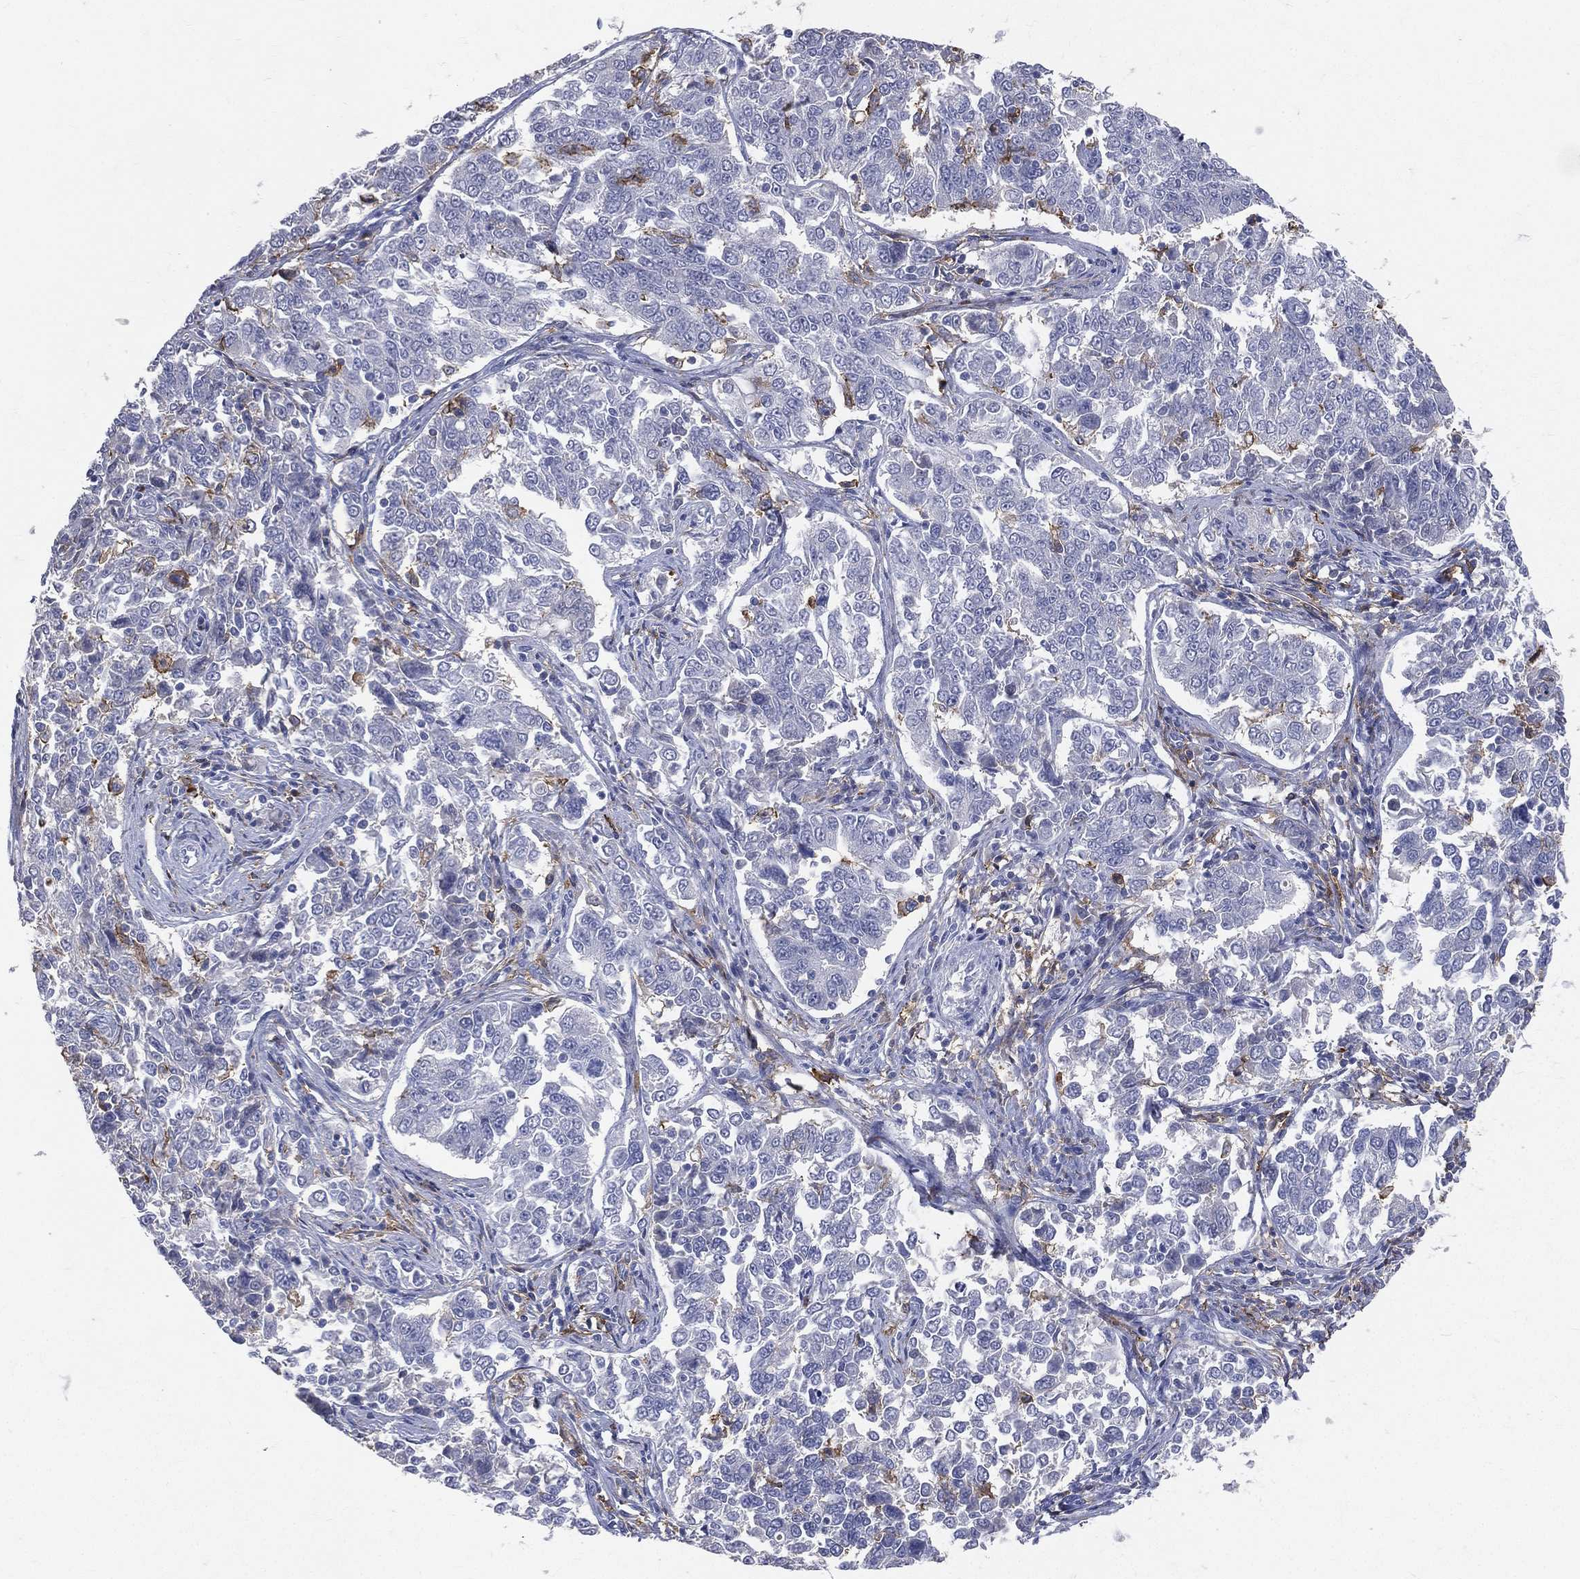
{"staining": {"intensity": "negative", "quantity": "none", "location": "none"}, "tissue": "endometrial cancer", "cell_type": "Tumor cells", "image_type": "cancer", "snomed": [{"axis": "morphology", "description": "Adenocarcinoma, NOS"}, {"axis": "topography", "description": "Endometrium"}], "caption": "Immunohistochemistry of endometrial cancer (adenocarcinoma) demonstrates no expression in tumor cells. (DAB IHC, high magnification).", "gene": "CD33", "patient": {"sex": "female", "age": 43}}